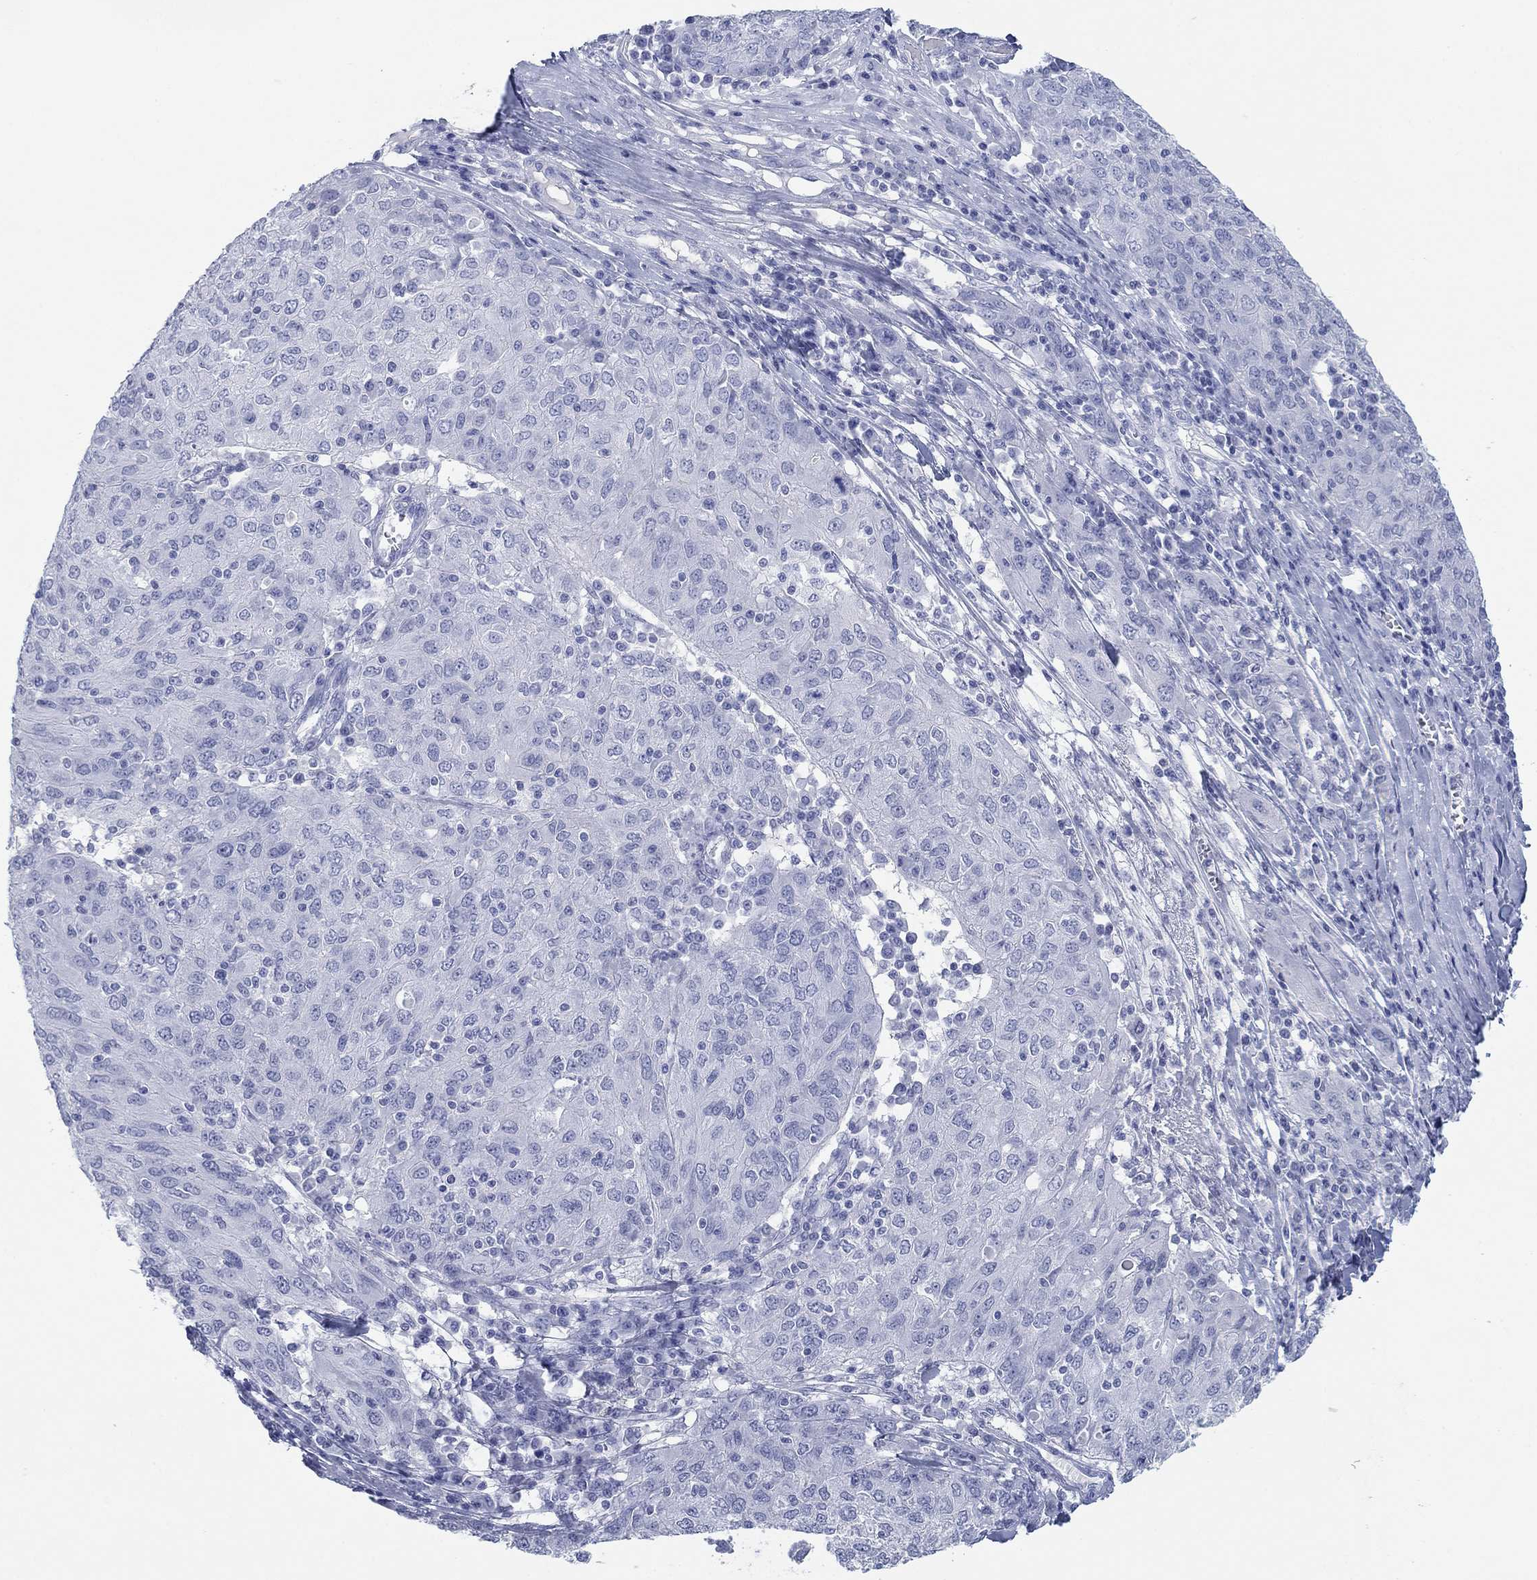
{"staining": {"intensity": "negative", "quantity": "none", "location": "none"}, "tissue": "ovarian cancer", "cell_type": "Tumor cells", "image_type": "cancer", "snomed": [{"axis": "morphology", "description": "Carcinoma, endometroid"}, {"axis": "topography", "description": "Ovary"}], "caption": "Tumor cells show no significant protein staining in ovarian cancer (endometroid carcinoma).", "gene": "PDYN", "patient": {"sex": "female", "age": 50}}